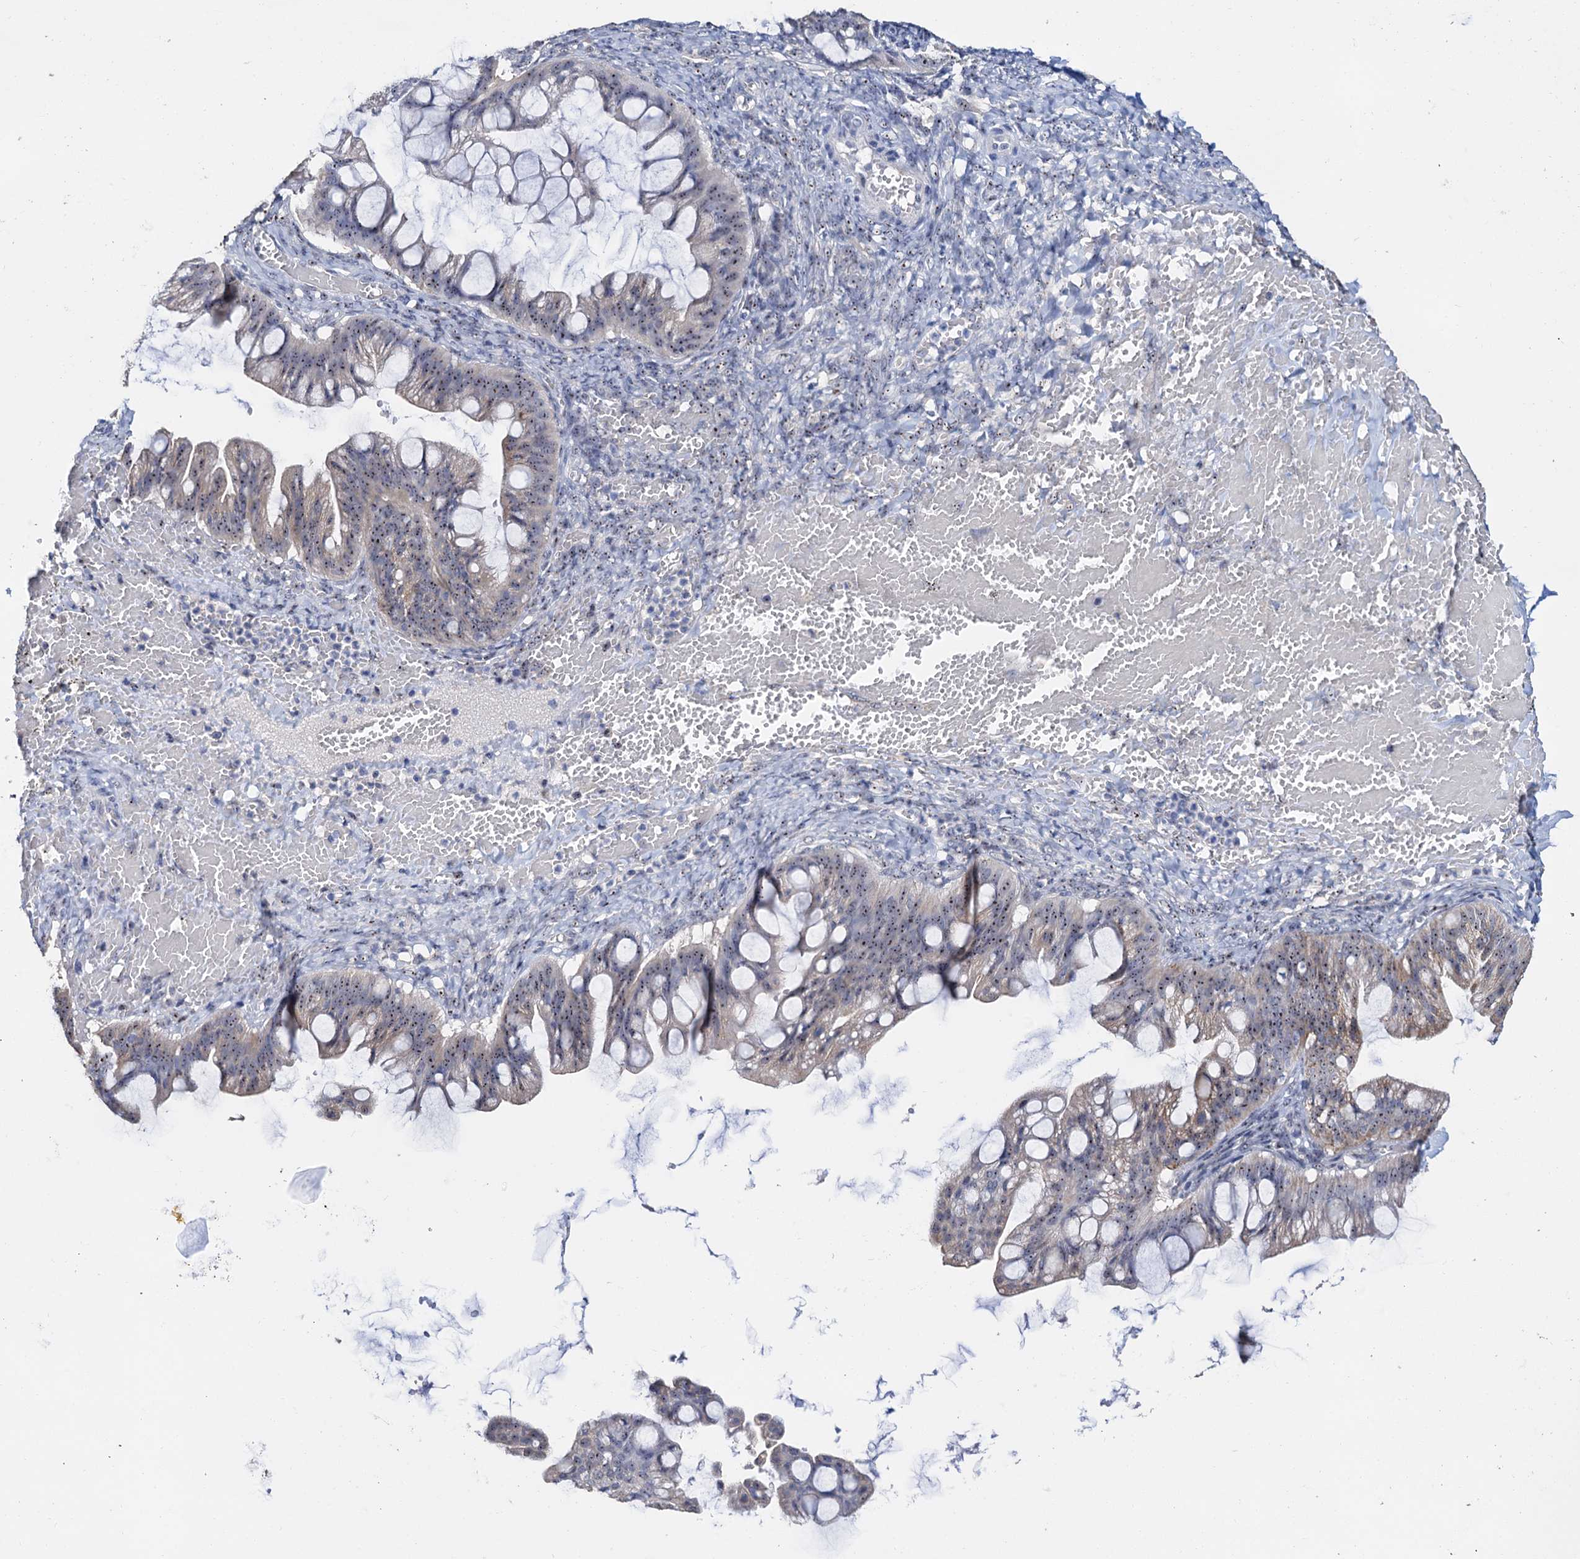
{"staining": {"intensity": "weak", "quantity": ">75%", "location": "nuclear"}, "tissue": "ovarian cancer", "cell_type": "Tumor cells", "image_type": "cancer", "snomed": [{"axis": "morphology", "description": "Cystadenocarcinoma, mucinous, NOS"}, {"axis": "topography", "description": "Ovary"}], "caption": "Immunohistochemistry (IHC) (DAB) staining of human ovarian mucinous cystadenocarcinoma shows weak nuclear protein staining in about >75% of tumor cells.", "gene": "C2CD3", "patient": {"sex": "female", "age": 73}}